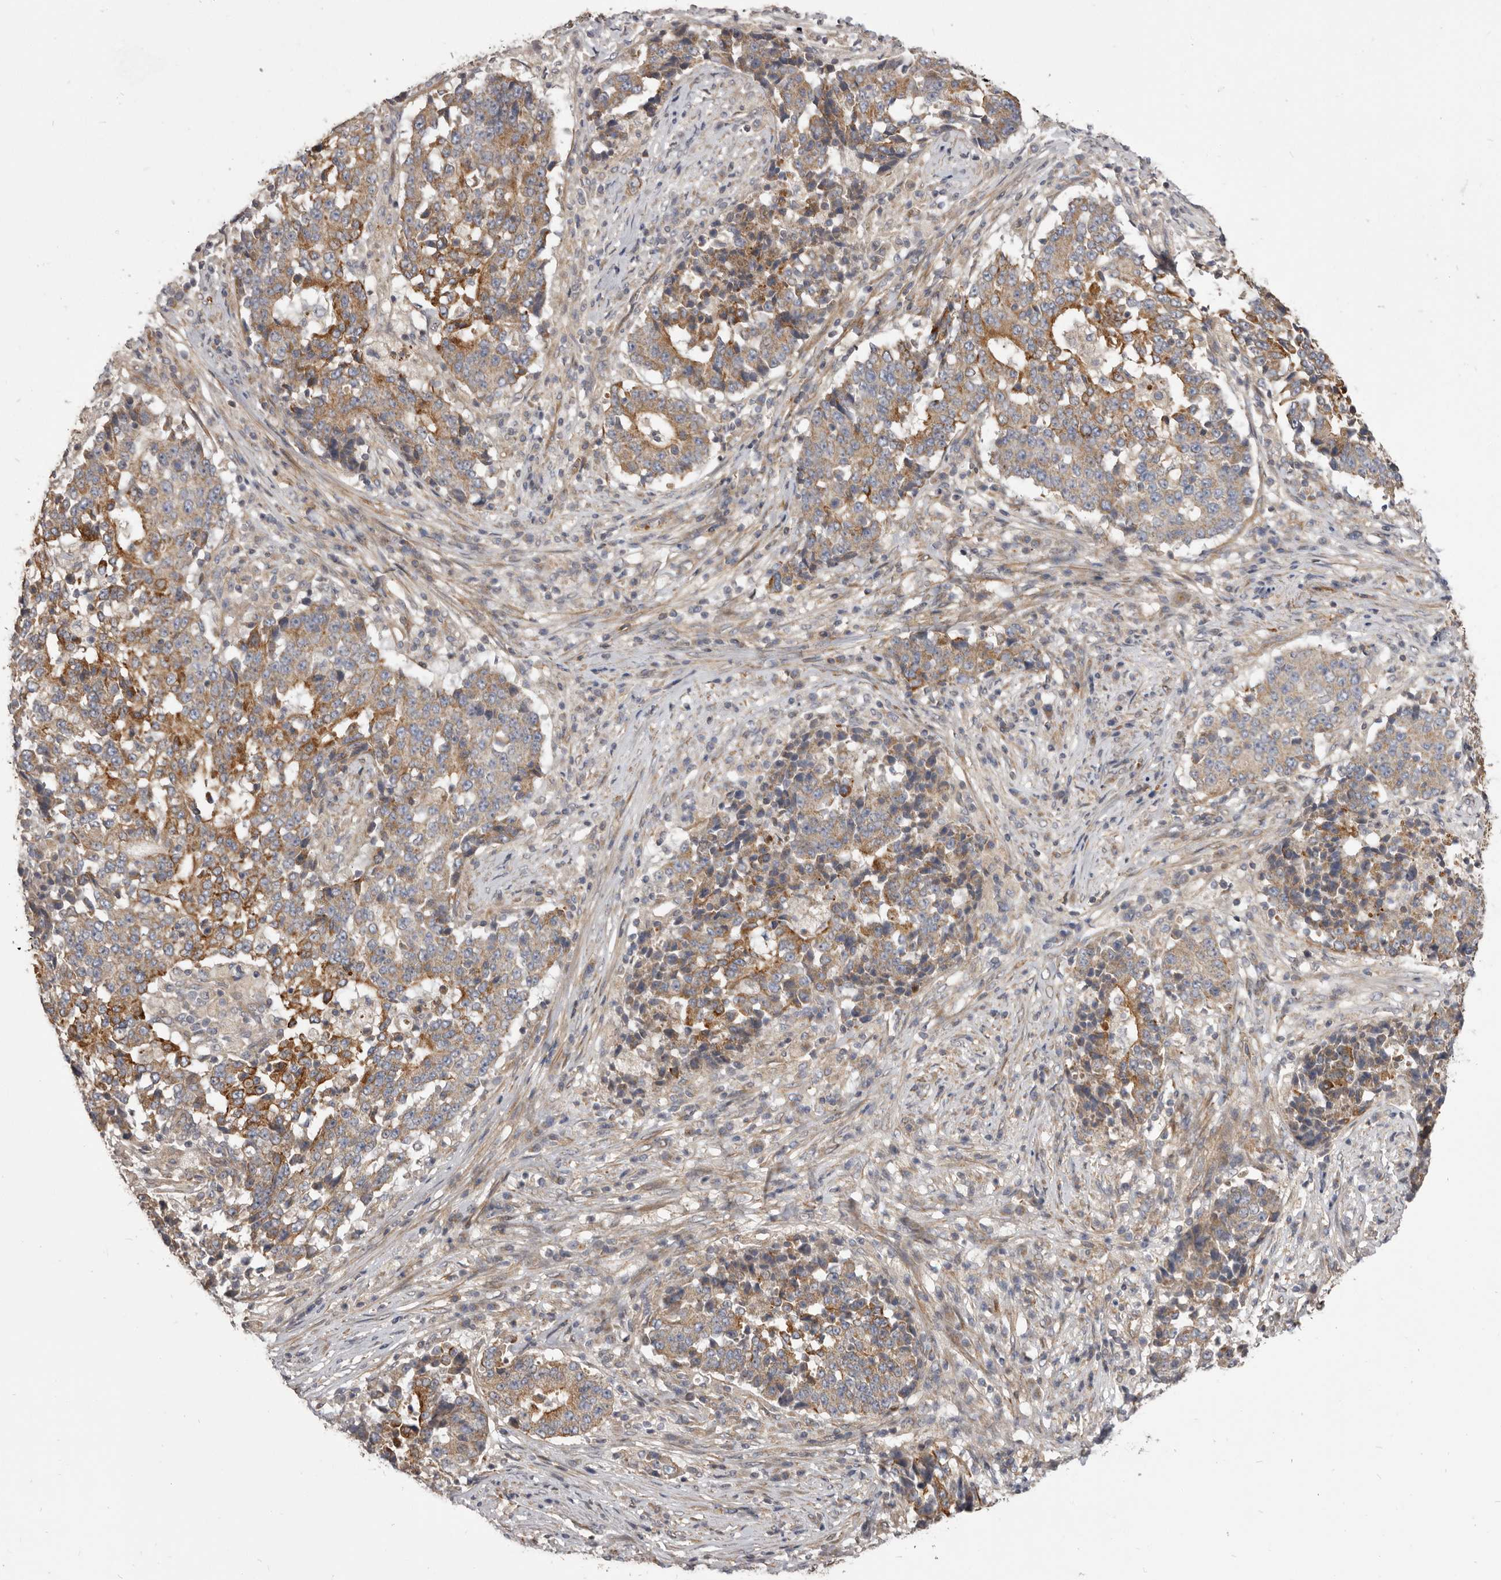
{"staining": {"intensity": "moderate", "quantity": ">75%", "location": "cytoplasmic/membranous"}, "tissue": "stomach cancer", "cell_type": "Tumor cells", "image_type": "cancer", "snomed": [{"axis": "morphology", "description": "Adenocarcinoma, NOS"}, {"axis": "topography", "description": "Stomach"}], "caption": "Protein staining shows moderate cytoplasmic/membranous positivity in approximately >75% of tumor cells in adenocarcinoma (stomach). (IHC, brightfield microscopy, high magnification).", "gene": "VPS45", "patient": {"sex": "male", "age": 59}}